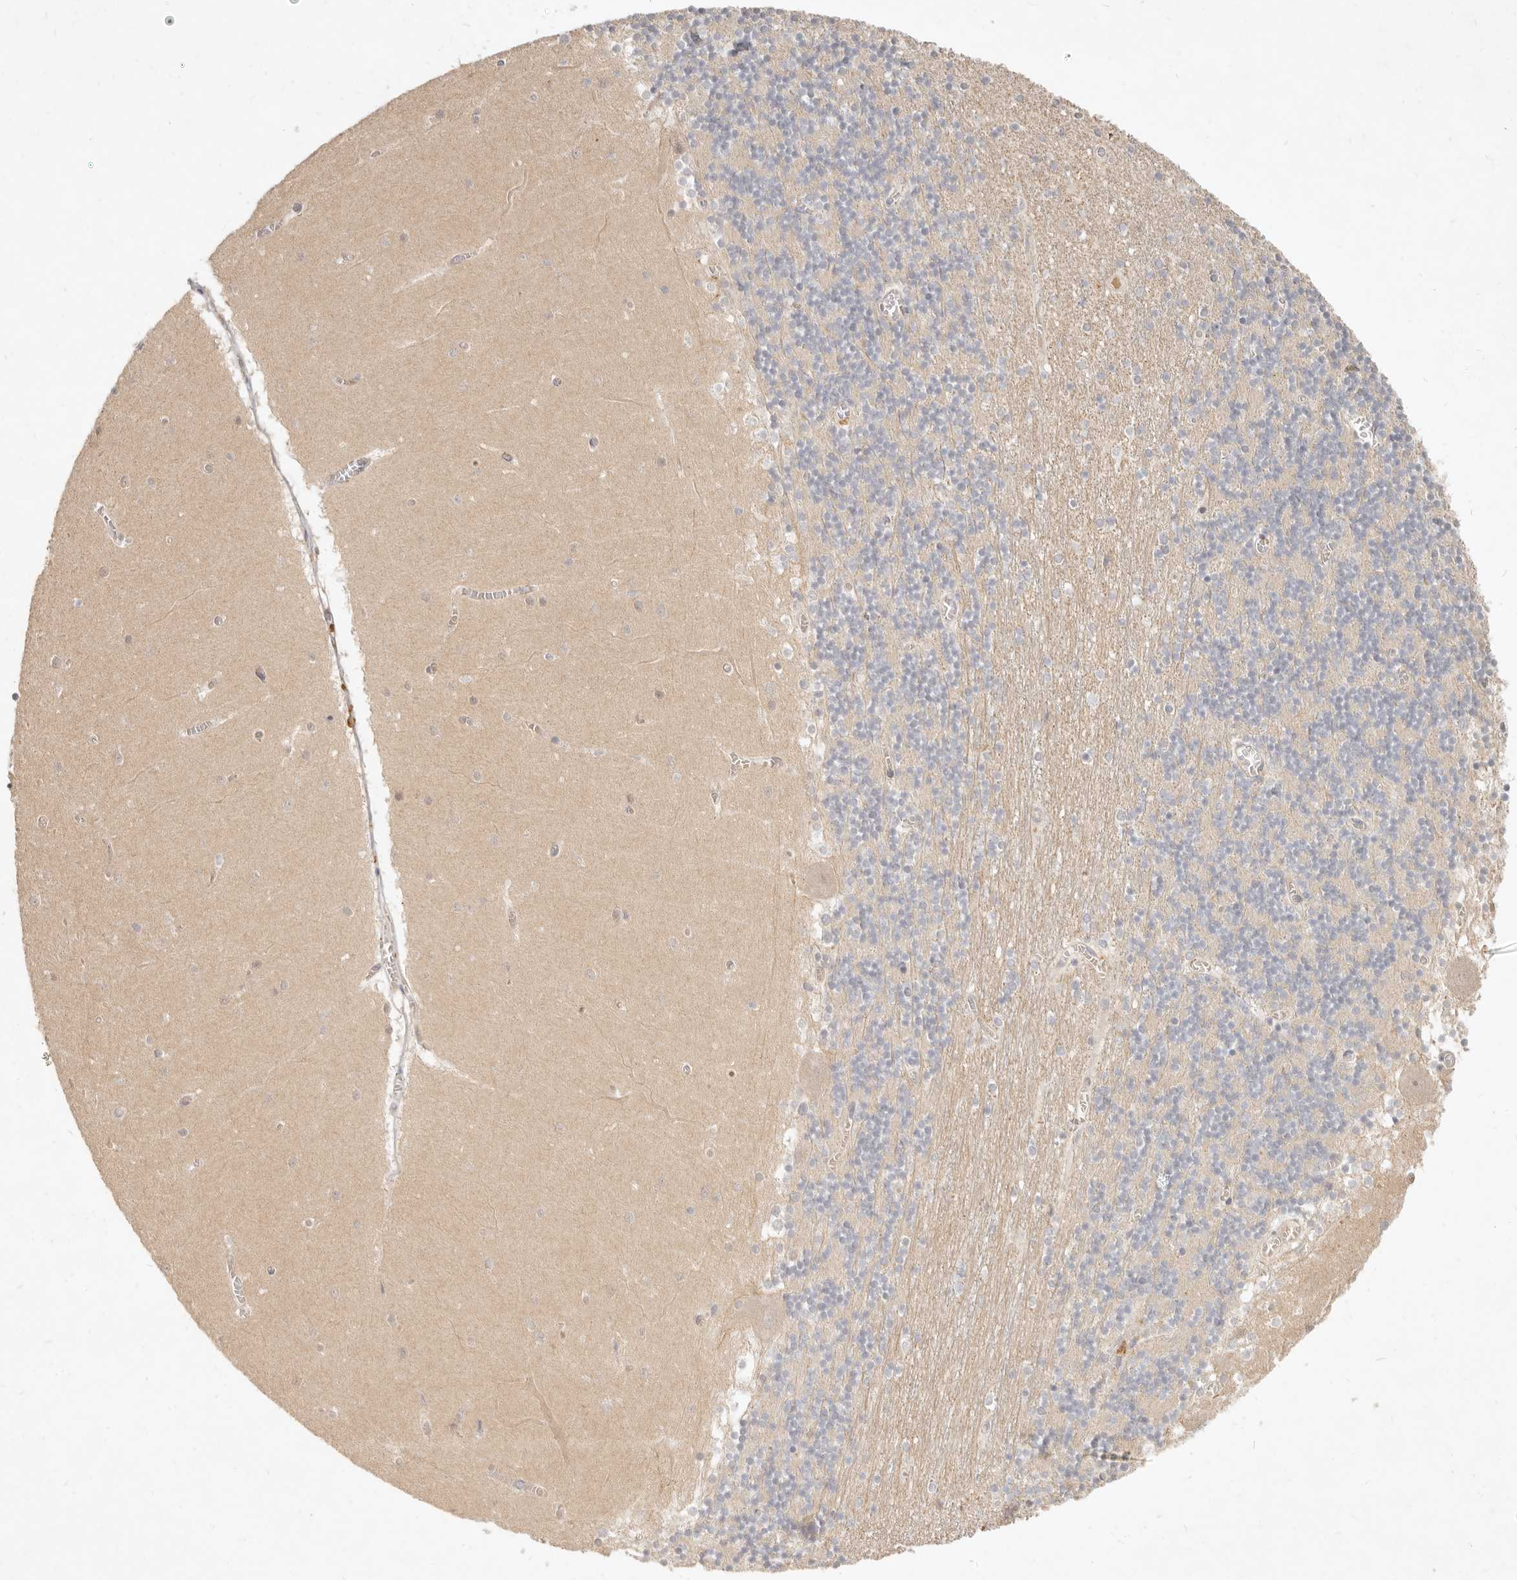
{"staining": {"intensity": "negative", "quantity": "none", "location": "none"}, "tissue": "cerebellum", "cell_type": "Cells in granular layer", "image_type": "normal", "snomed": [{"axis": "morphology", "description": "Normal tissue, NOS"}, {"axis": "topography", "description": "Cerebellum"}], "caption": "A high-resolution histopathology image shows immunohistochemistry (IHC) staining of benign cerebellum, which reveals no significant positivity in cells in granular layer. (DAB IHC with hematoxylin counter stain).", "gene": "UBXN11", "patient": {"sex": "female", "age": 28}}